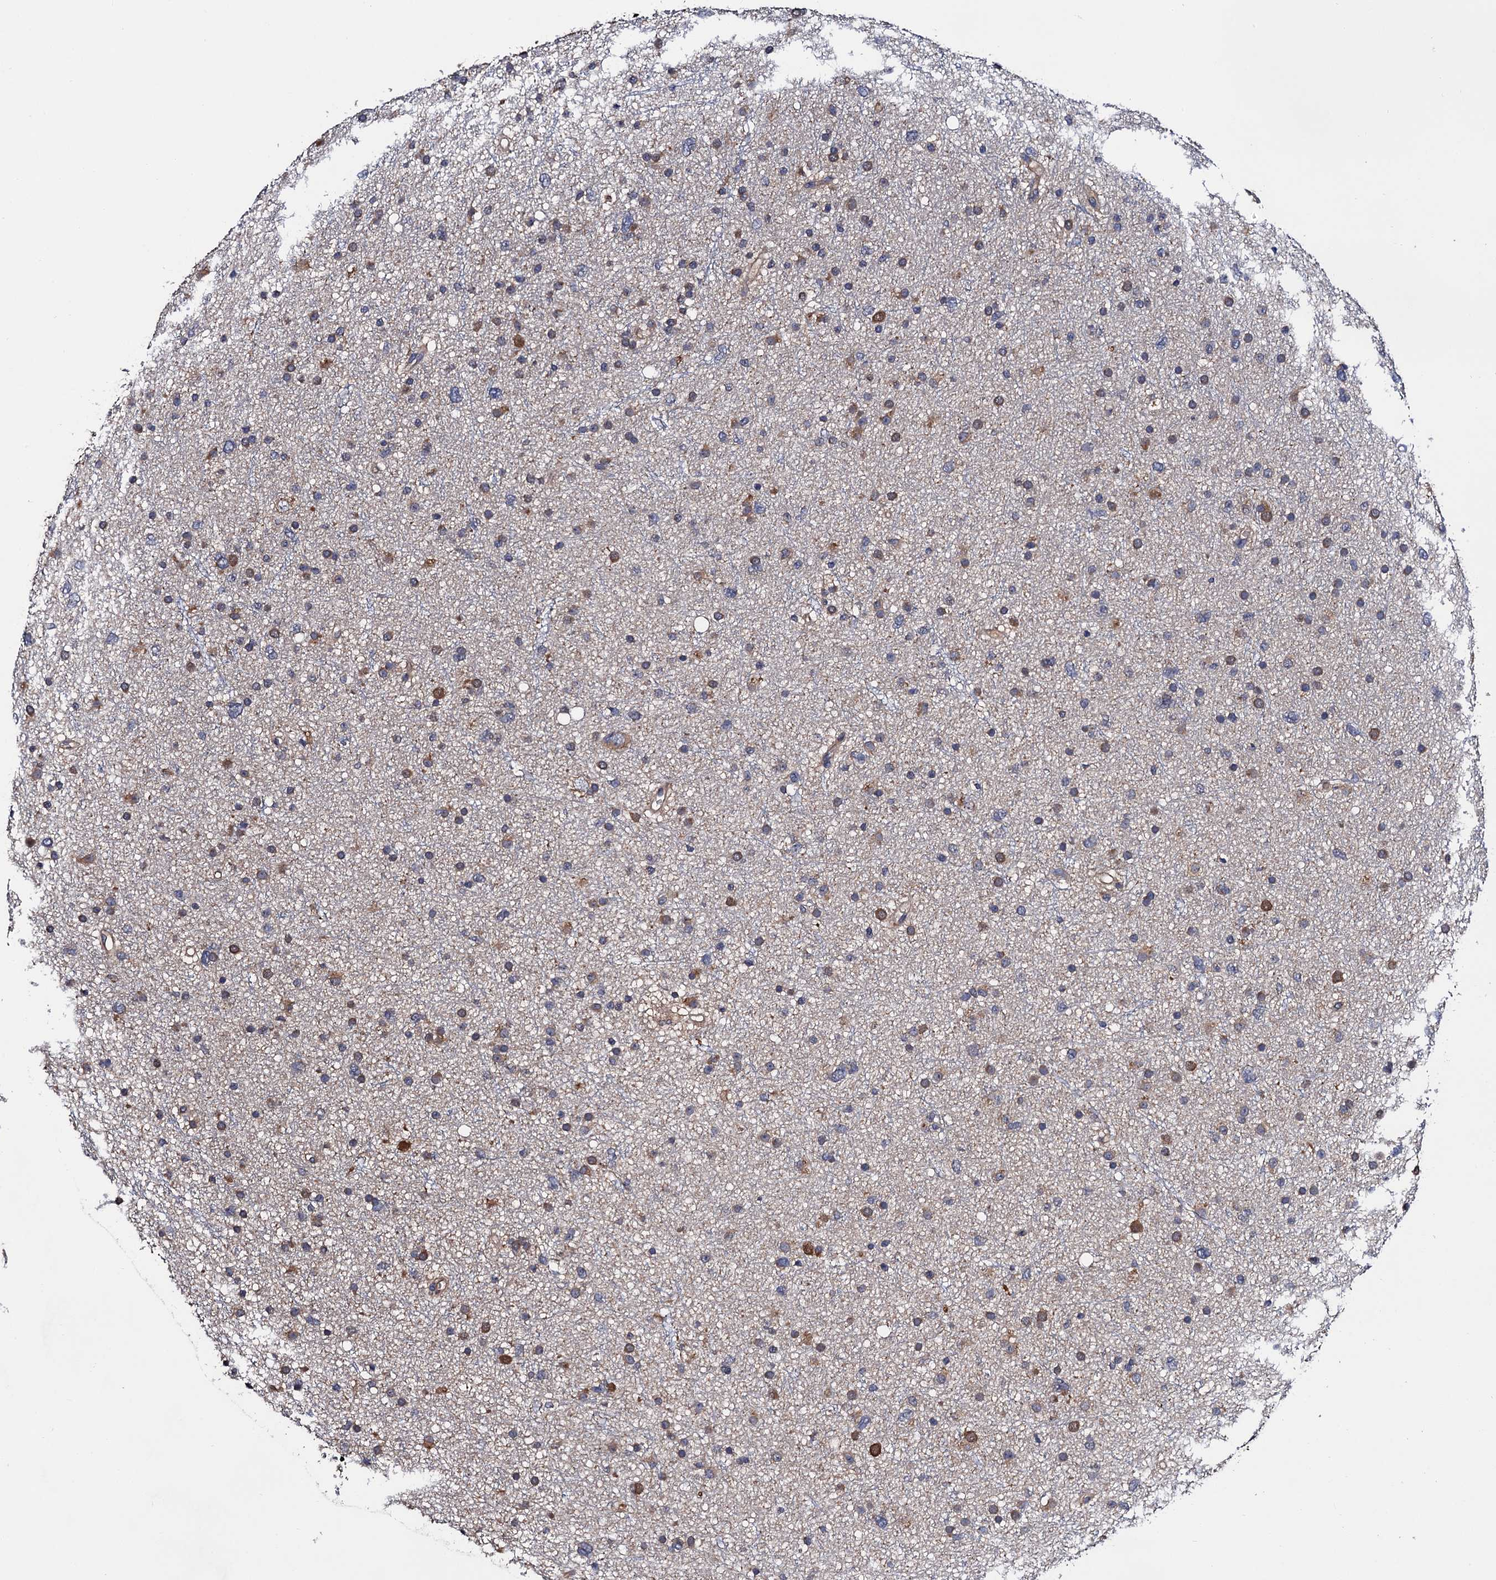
{"staining": {"intensity": "weak", "quantity": "<25%", "location": "cytoplasmic/membranous"}, "tissue": "glioma", "cell_type": "Tumor cells", "image_type": "cancer", "snomed": [{"axis": "morphology", "description": "Glioma, malignant, Low grade"}, {"axis": "topography", "description": "Cerebral cortex"}], "caption": "The IHC micrograph has no significant staining in tumor cells of glioma tissue. Nuclei are stained in blue.", "gene": "TRMT112", "patient": {"sex": "female", "age": 39}}